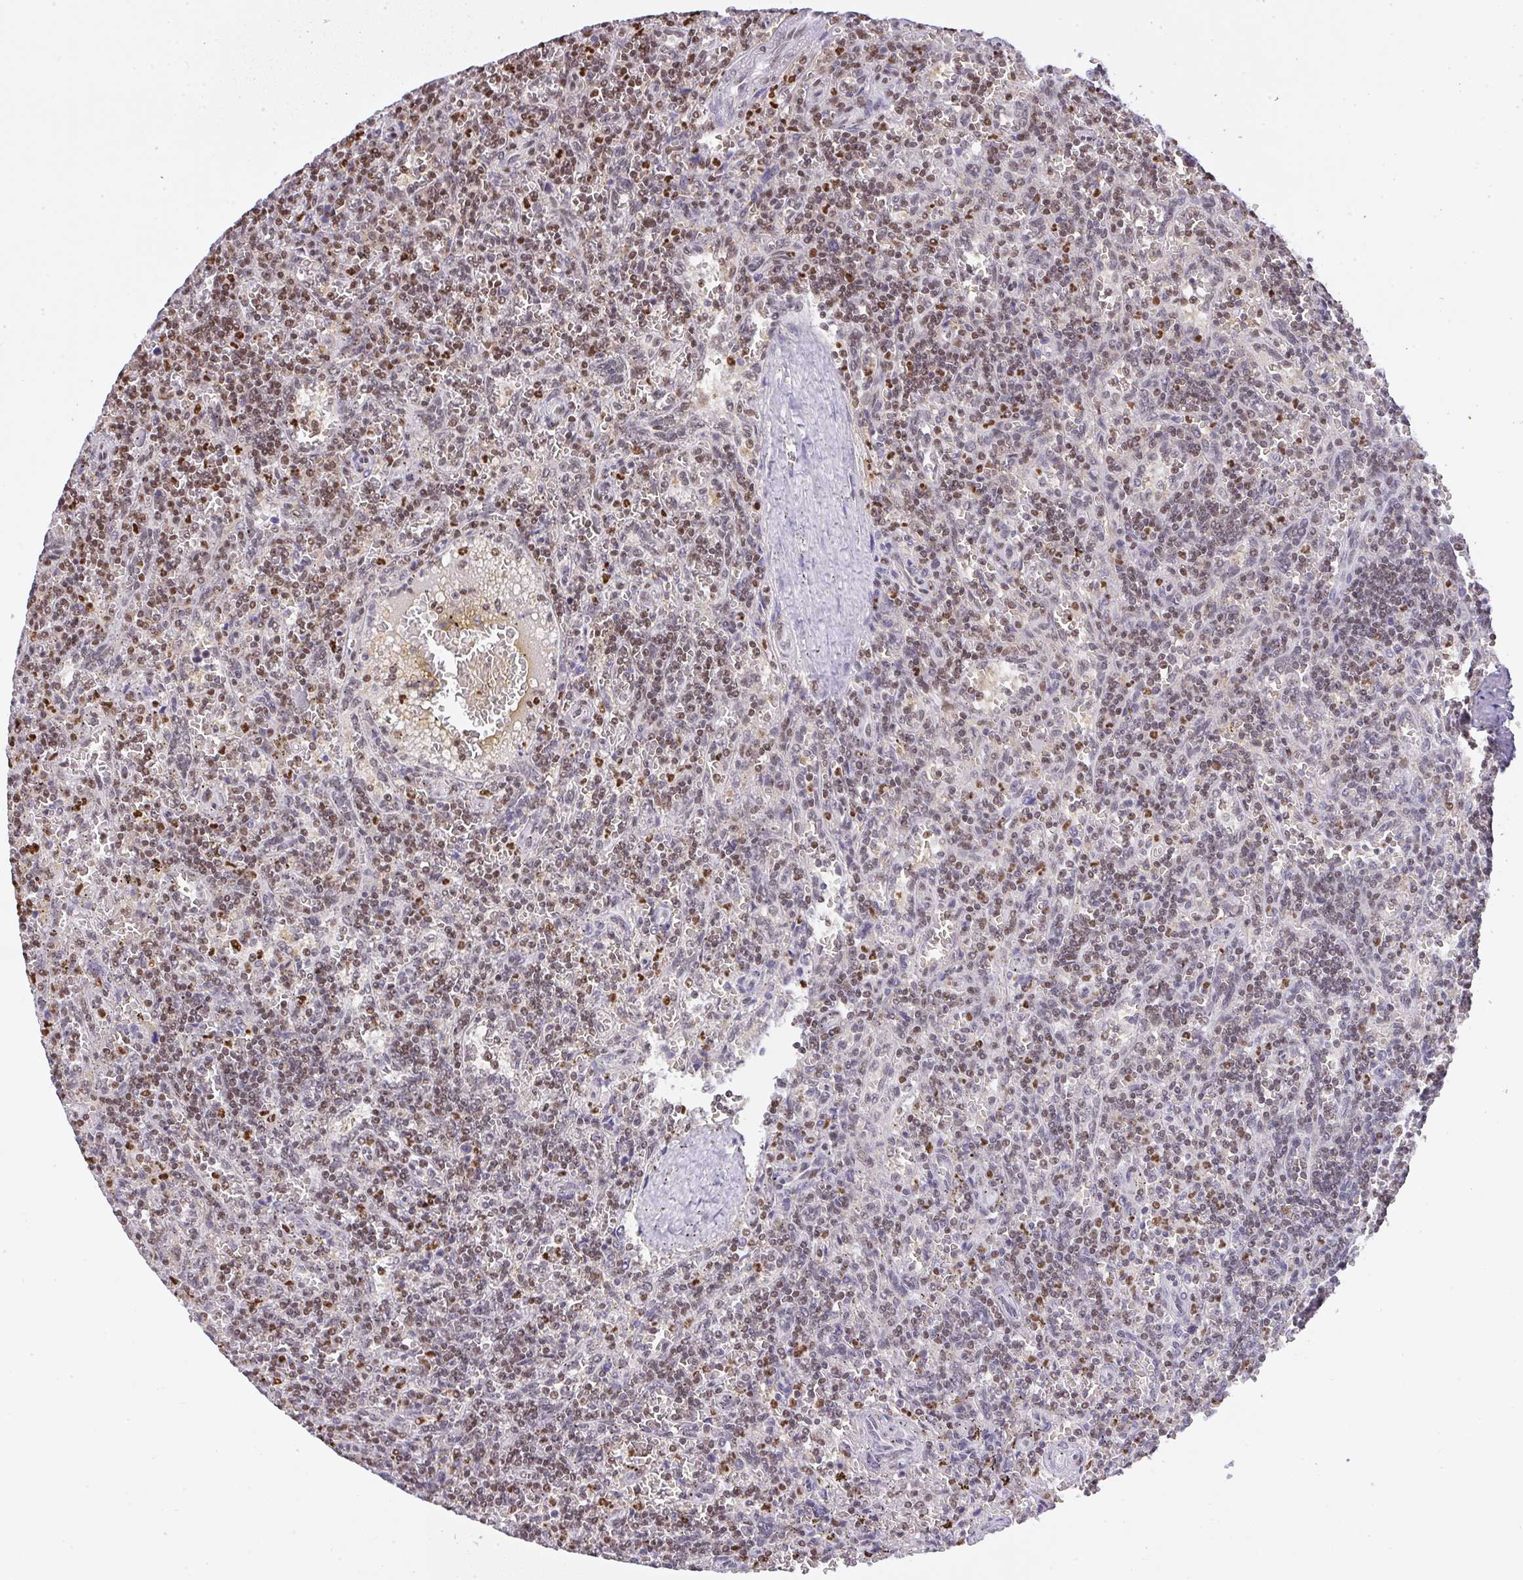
{"staining": {"intensity": "moderate", "quantity": "25%-75%", "location": "nuclear"}, "tissue": "lymphoma", "cell_type": "Tumor cells", "image_type": "cancer", "snomed": [{"axis": "morphology", "description": "Malignant lymphoma, non-Hodgkin's type, Low grade"}, {"axis": "topography", "description": "Spleen"}], "caption": "Immunohistochemistry (IHC) photomicrograph of neoplastic tissue: lymphoma stained using immunohistochemistry reveals medium levels of moderate protein expression localized specifically in the nuclear of tumor cells, appearing as a nuclear brown color.", "gene": "BBX", "patient": {"sex": "male", "age": 73}}